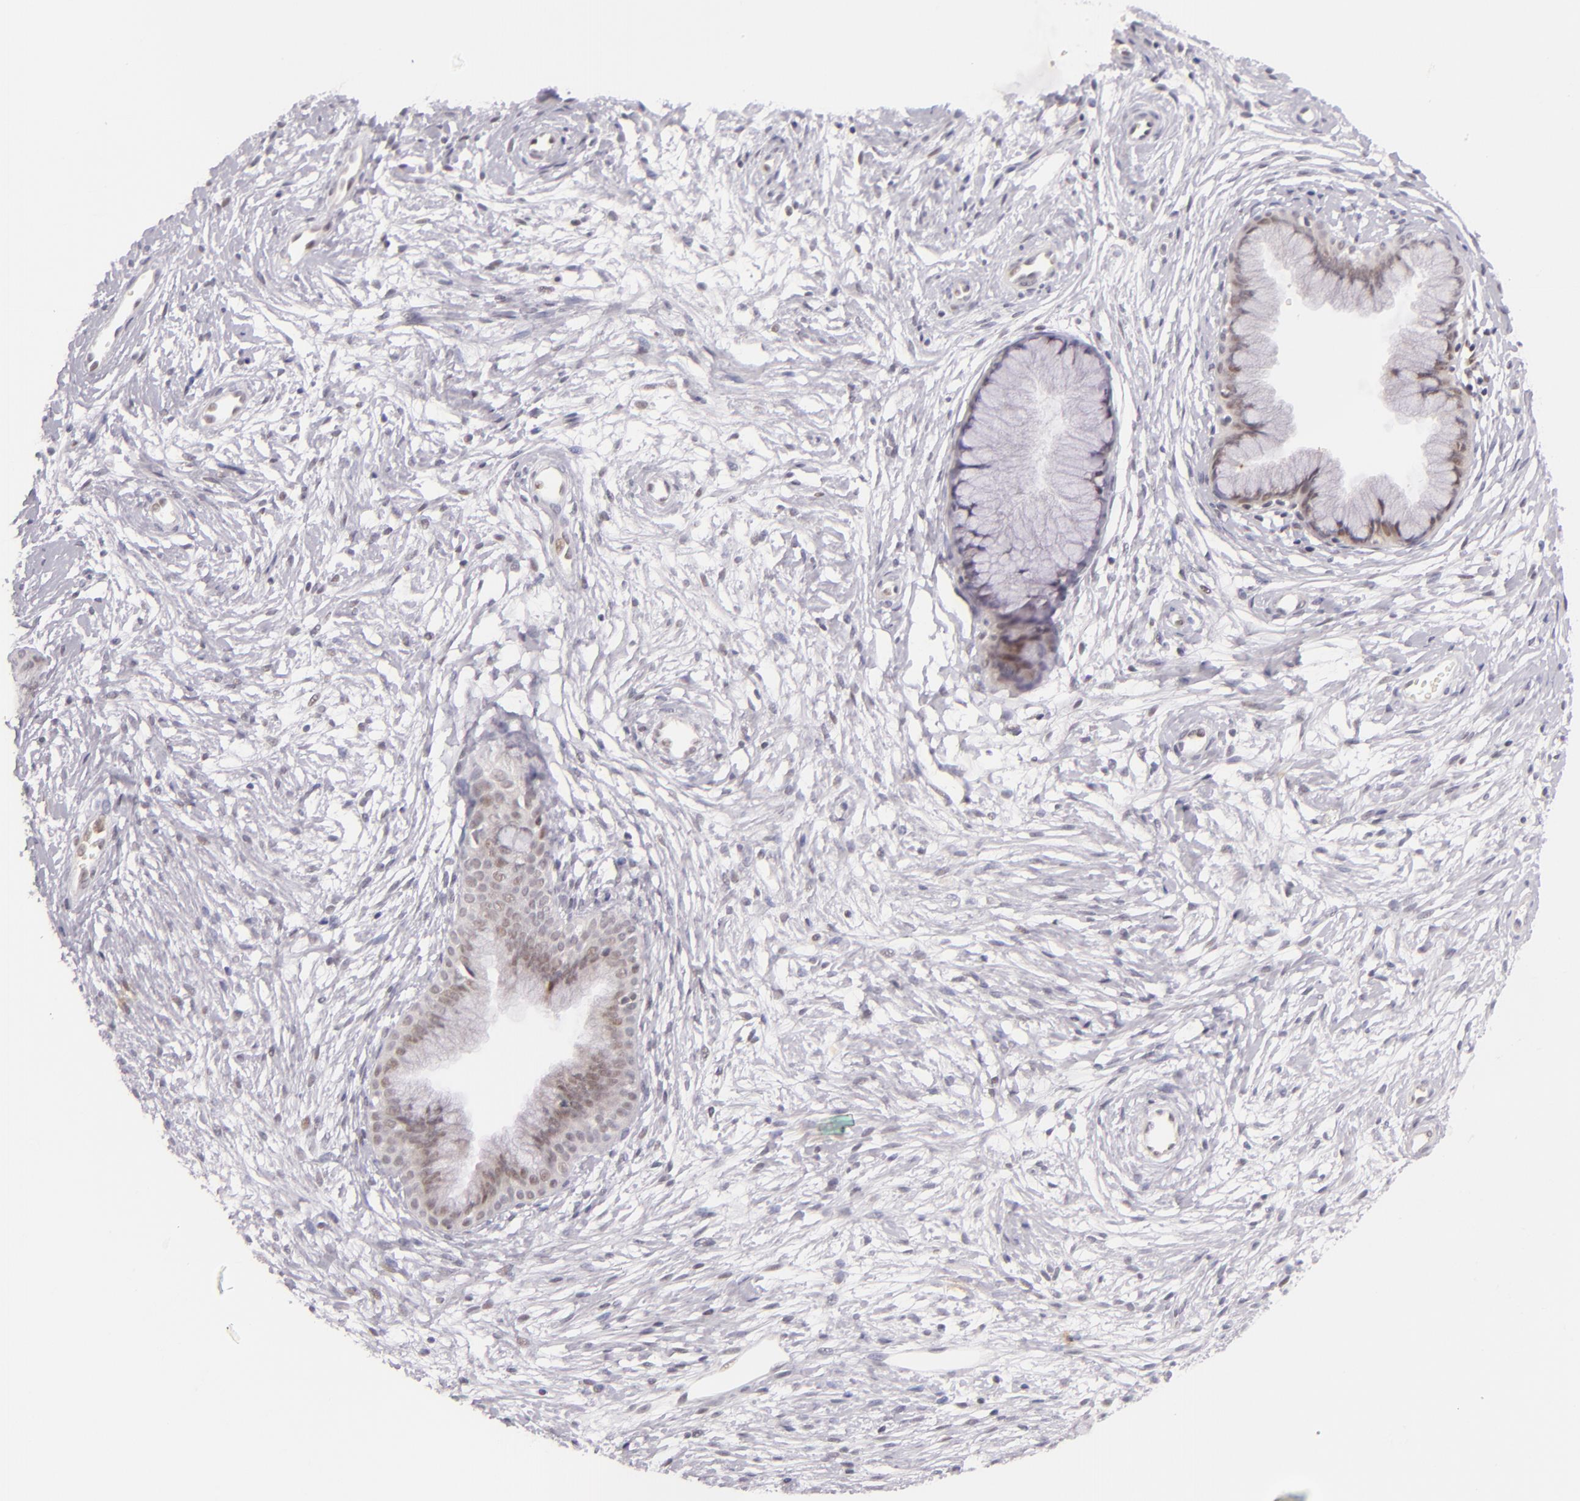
{"staining": {"intensity": "negative", "quantity": "none", "location": "none"}, "tissue": "cervix", "cell_type": "Glandular cells", "image_type": "normal", "snomed": [{"axis": "morphology", "description": "Normal tissue, NOS"}, {"axis": "topography", "description": "Cervix"}], "caption": "A high-resolution photomicrograph shows immunohistochemistry (IHC) staining of unremarkable cervix, which exhibits no significant staining in glandular cells. (DAB IHC with hematoxylin counter stain).", "gene": "BCL3", "patient": {"sex": "female", "age": 39}}